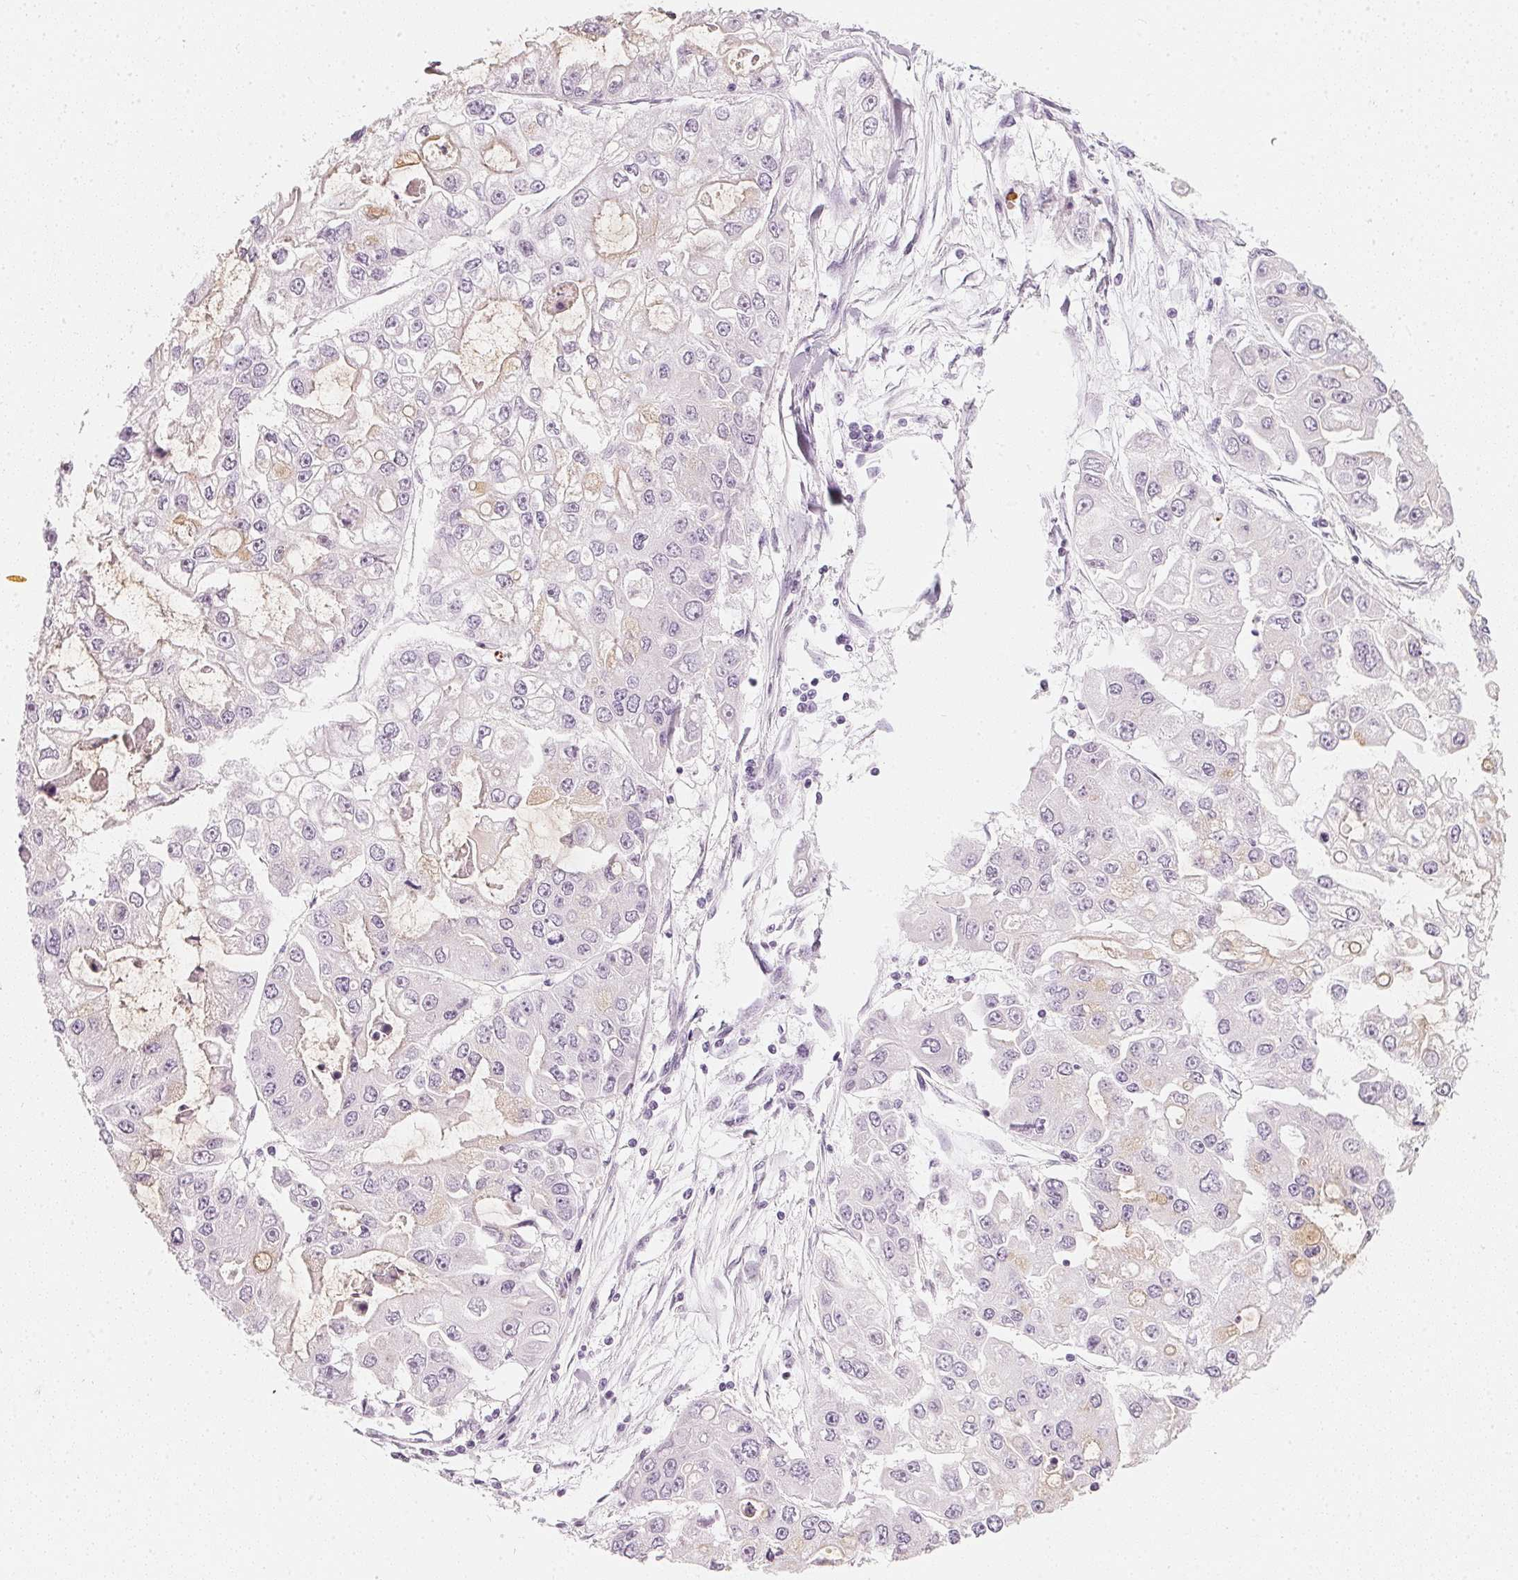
{"staining": {"intensity": "negative", "quantity": "none", "location": "none"}, "tissue": "ovarian cancer", "cell_type": "Tumor cells", "image_type": "cancer", "snomed": [{"axis": "morphology", "description": "Cystadenocarcinoma, serous, NOS"}, {"axis": "topography", "description": "Ovary"}], "caption": "High power microscopy micrograph of an IHC micrograph of ovarian cancer, revealing no significant positivity in tumor cells.", "gene": "CHST4", "patient": {"sex": "female", "age": 56}}